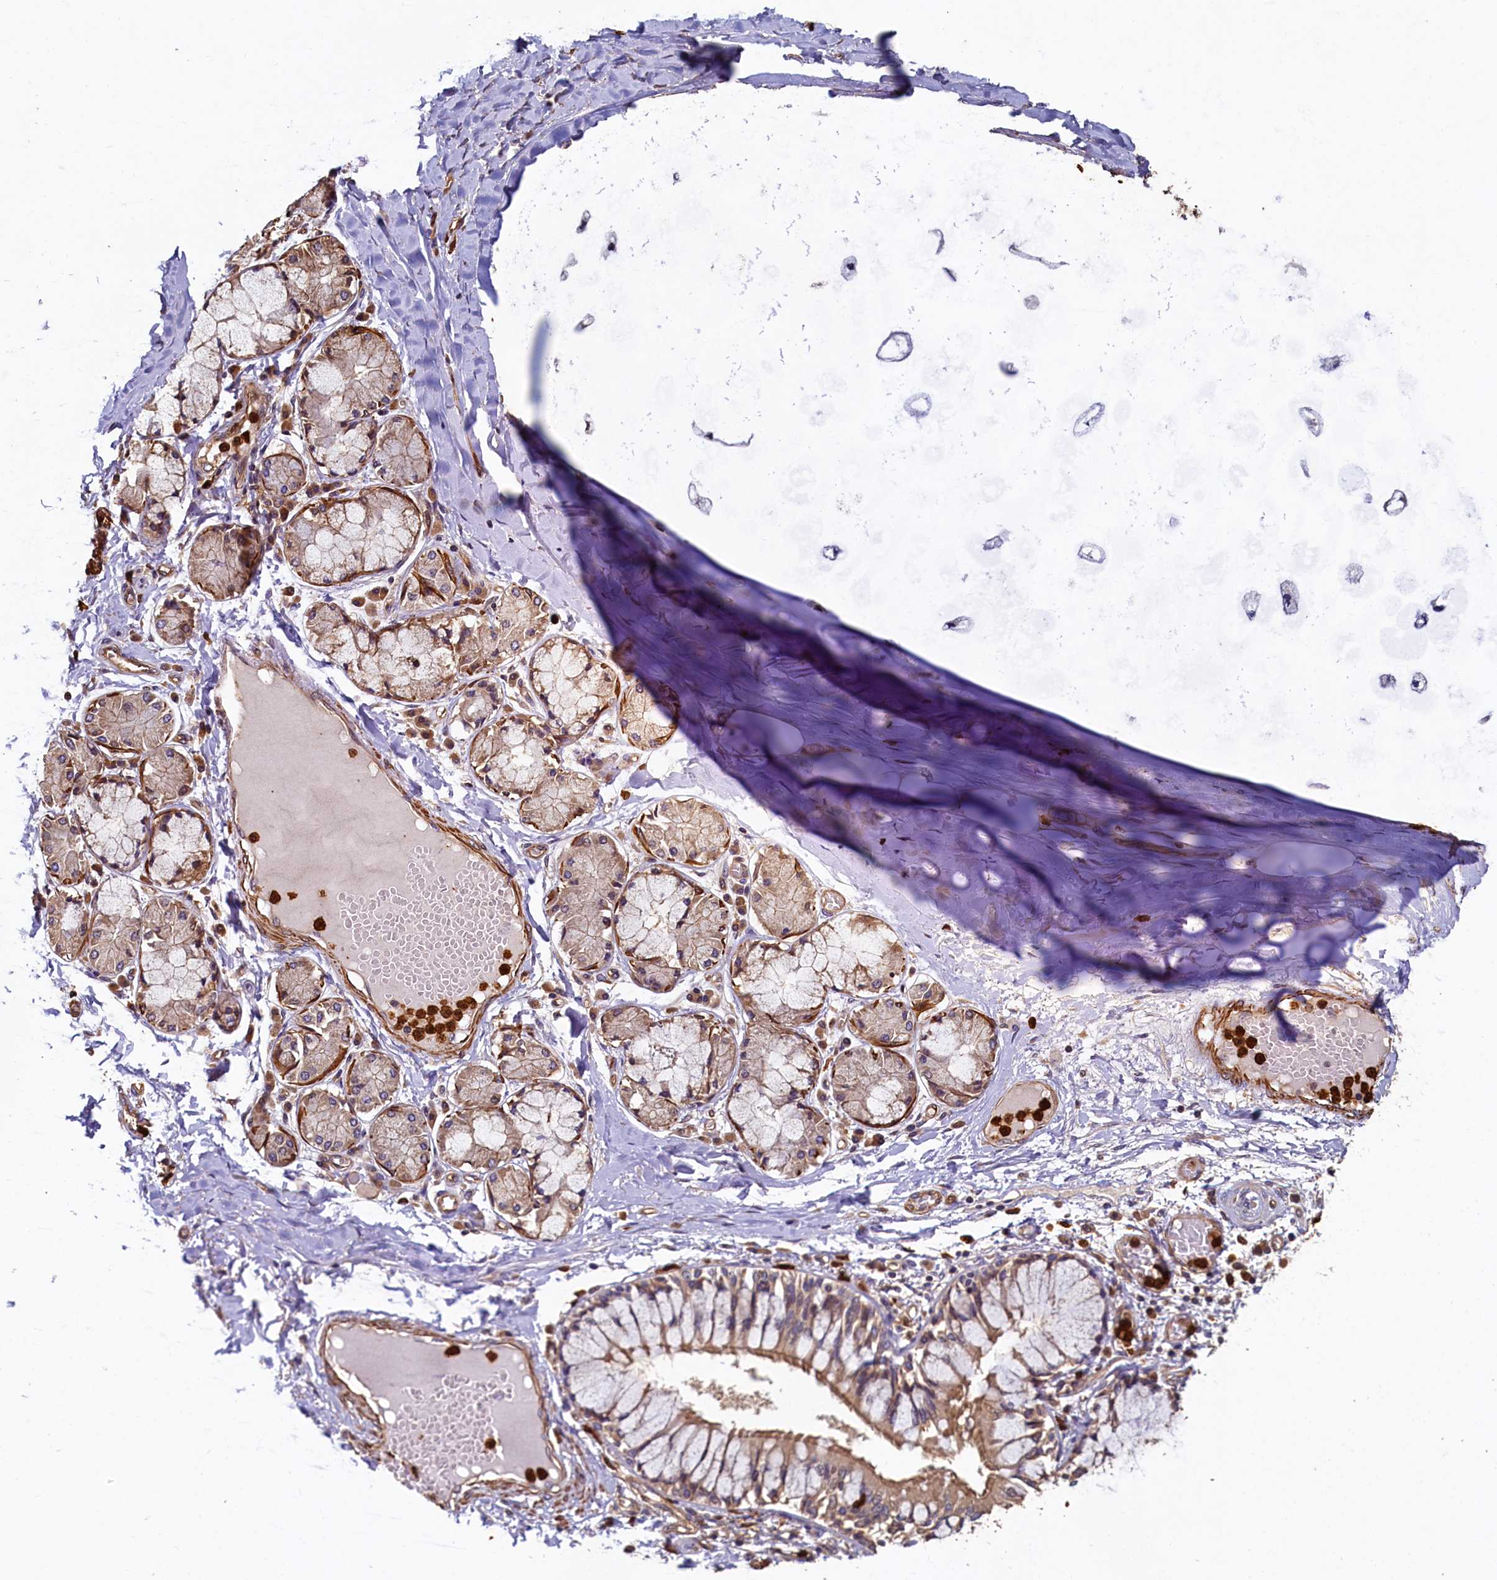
{"staining": {"intensity": "moderate", "quantity": "25%-75%", "location": "cytoplasmic/membranous"}, "tissue": "adipose tissue", "cell_type": "Adipocytes", "image_type": "normal", "snomed": [{"axis": "morphology", "description": "Normal tissue, NOS"}, {"axis": "topography", "description": "Cartilage tissue"}, {"axis": "topography", "description": "Bronchus"}, {"axis": "topography", "description": "Lung"}, {"axis": "topography", "description": "Peripheral nerve tissue"}], "caption": "Moderate cytoplasmic/membranous staining is identified in about 25%-75% of adipocytes in unremarkable adipose tissue. (Brightfield microscopy of DAB IHC at high magnification).", "gene": "CCDC102B", "patient": {"sex": "female", "age": 49}}